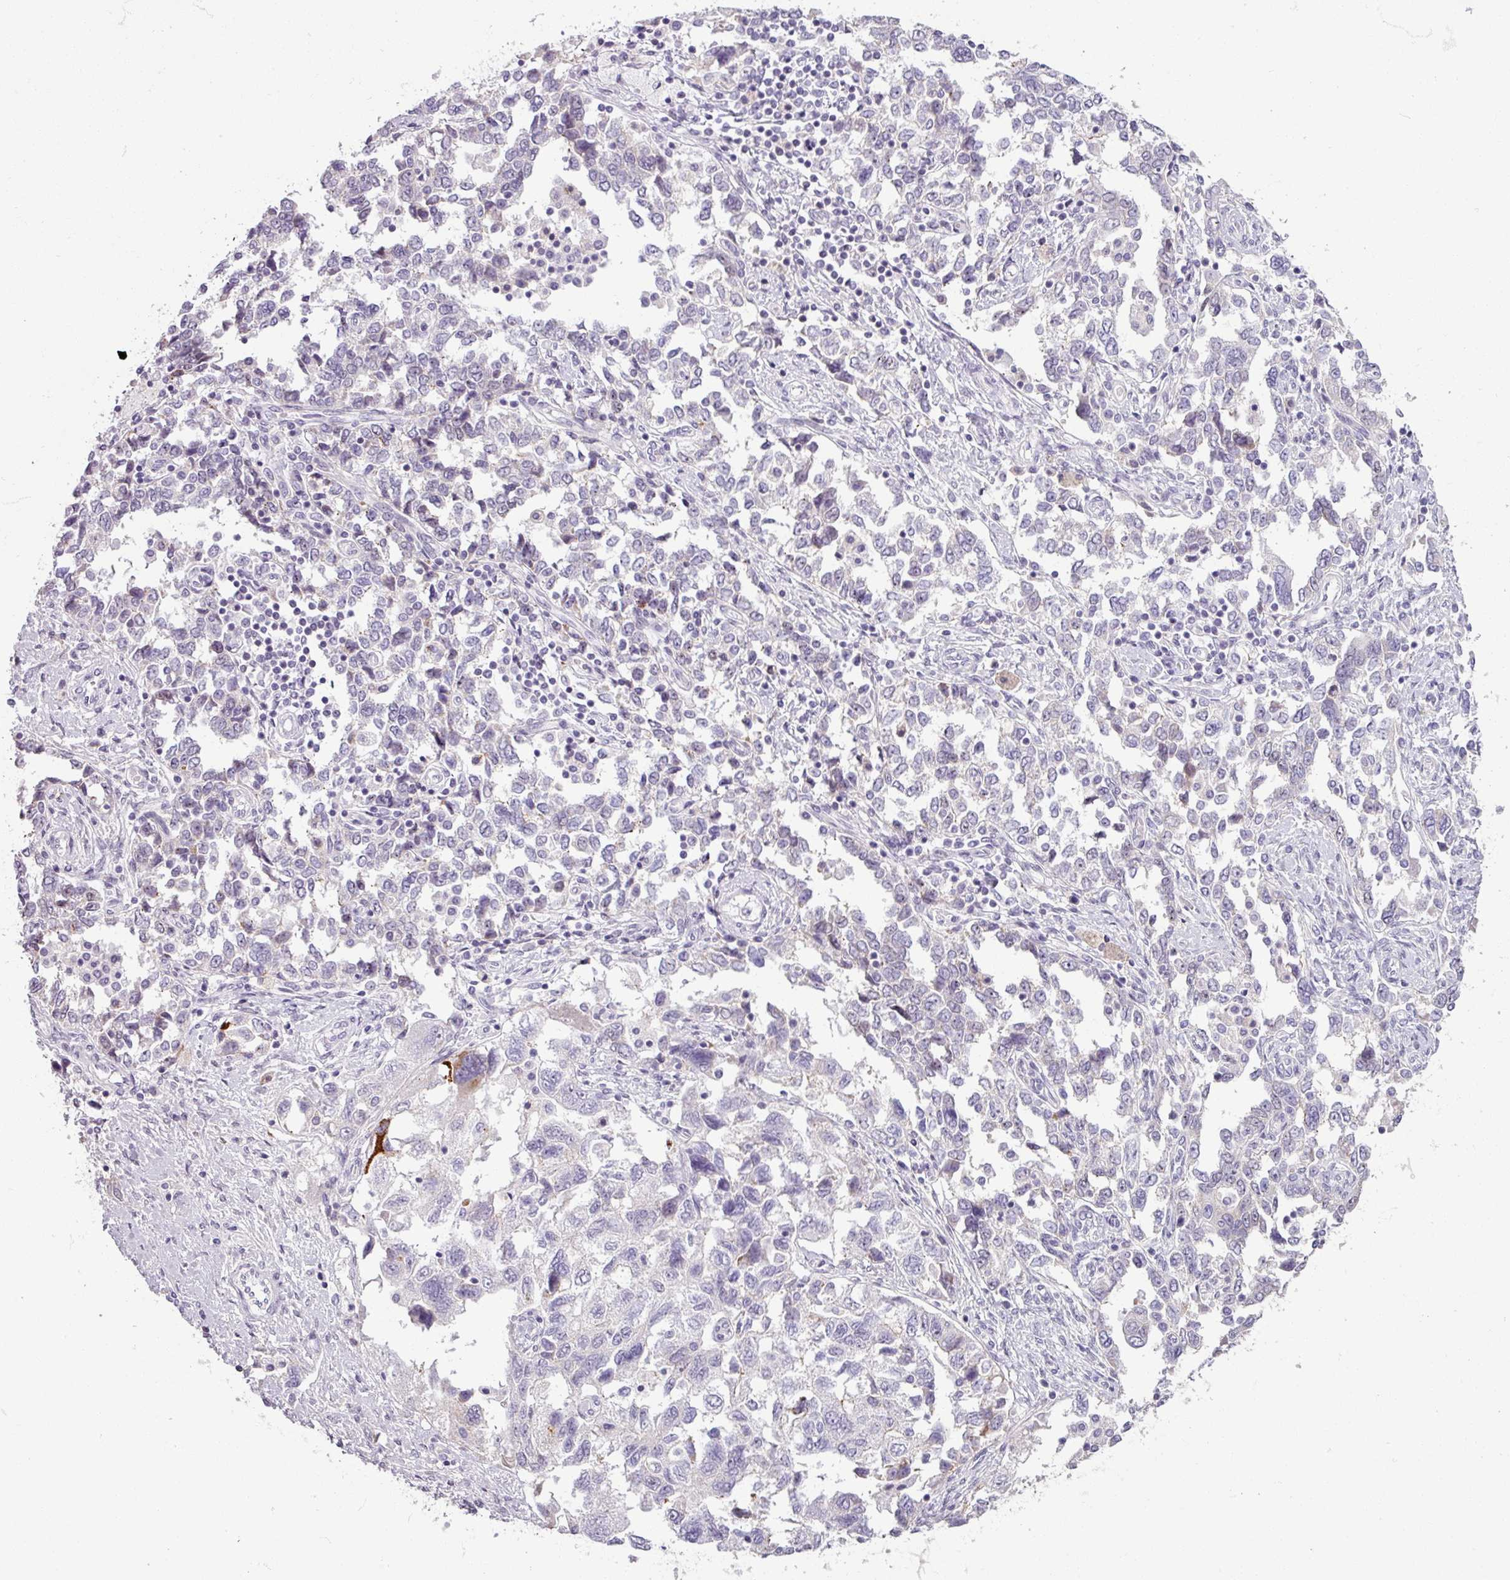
{"staining": {"intensity": "weak", "quantity": "<25%", "location": "cytoplasmic/membranous"}, "tissue": "ovarian cancer", "cell_type": "Tumor cells", "image_type": "cancer", "snomed": [{"axis": "morphology", "description": "Carcinoma, NOS"}, {"axis": "morphology", "description": "Cystadenocarcinoma, serous, NOS"}, {"axis": "topography", "description": "Ovary"}], "caption": "Image shows no protein staining in tumor cells of serous cystadenocarcinoma (ovarian) tissue.", "gene": "PNMA6A", "patient": {"sex": "female", "age": 69}}